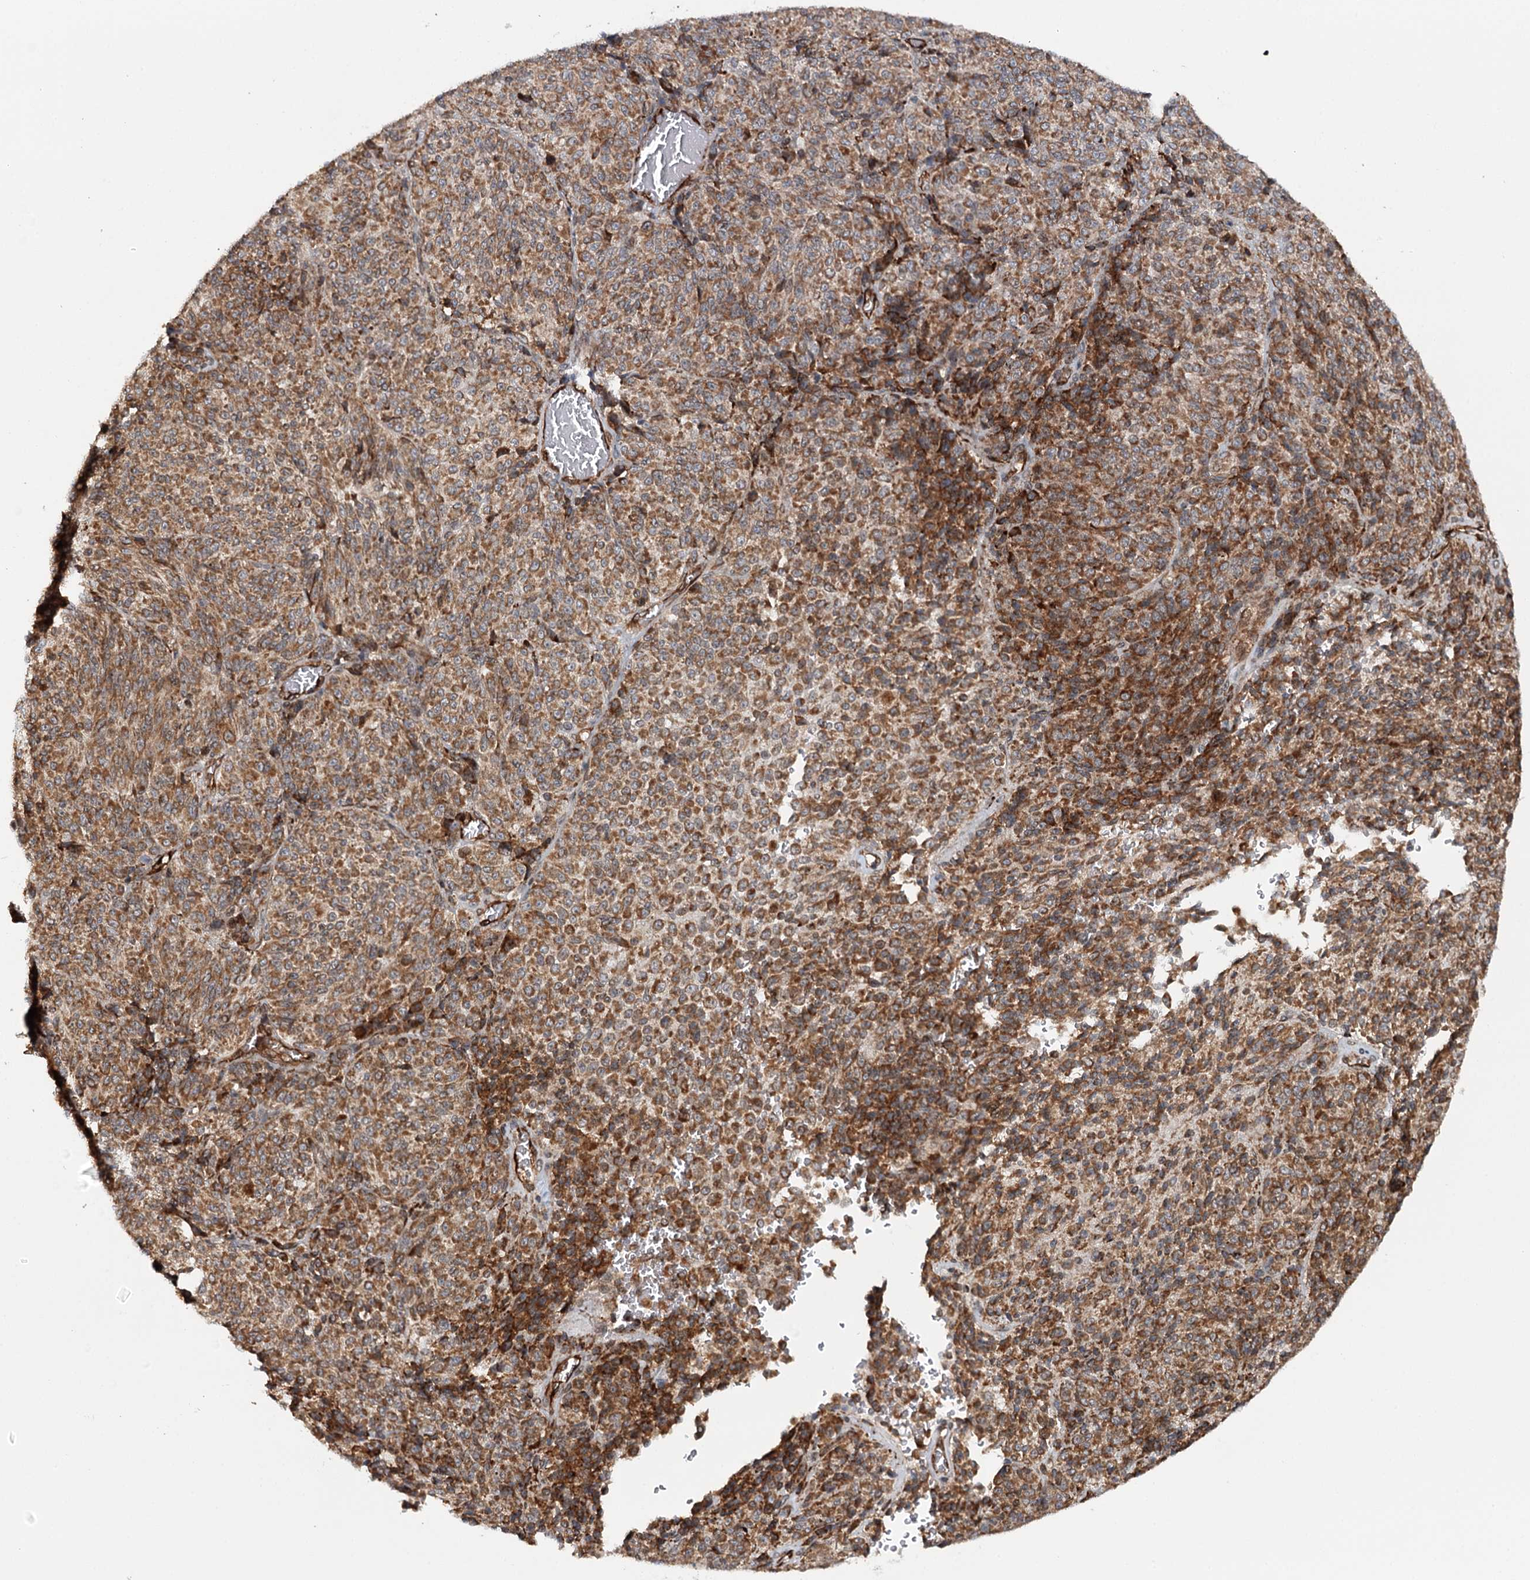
{"staining": {"intensity": "moderate", "quantity": ">75%", "location": "cytoplasmic/membranous"}, "tissue": "melanoma", "cell_type": "Tumor cells", "image_type": "cancer", "snomed": [{"axis": "morphology", "description": "Malignant melanoma, Metastatic site"}, {"axis": "topography", "description": "Brain"}], "caption": "Melanoma stained for a protein (brown) displays moderate cytoplasmic/membranous positive expression in about >75% of tumor cells.", "gene": "MKNK1", "patient": {"sex": "female", "age": 56}}